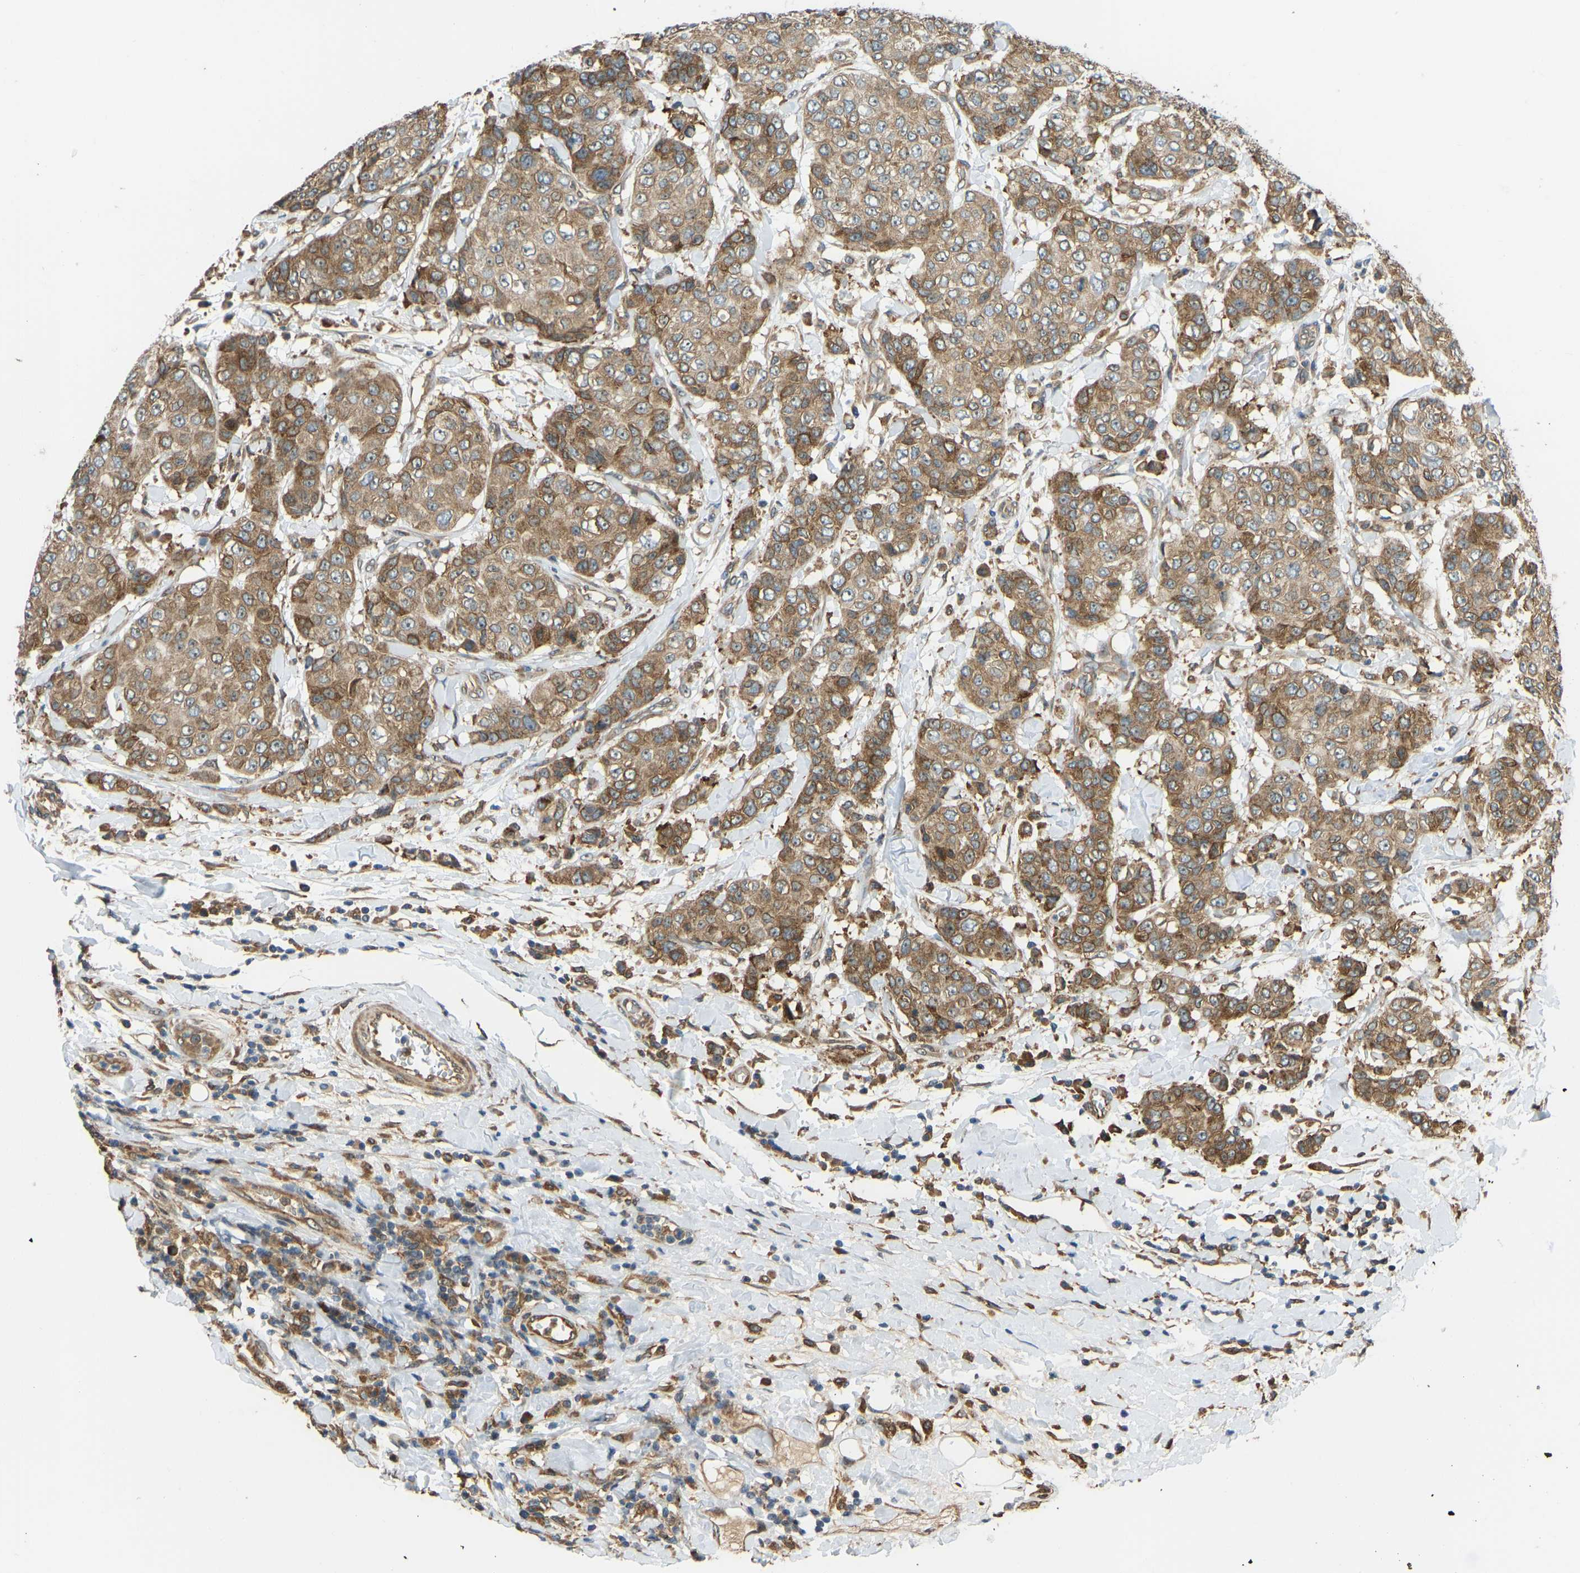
{"staining": {"intensity": "moderate", "quantity": ">75%", "location": "cytoplasmic/membranous"}, "tissue": "breast cancer", "cell_type": "Tumor cells", "image_type": "cancer", "snomed": [{"axis": "morphology", "description": "Duct carcinoma"}, {"axis": "topography", "description": "Breast"}], "caption": "Protein positivity by immunohistochemistry (IHC) exhibits moderate cytoplasmic/membranous staining in approximately >75% of tumor cells in infiltrating ductal carcinoma (breast). The protein of interest is shown in brown color, while the nuclei are stained blue.", "gene": "OS9", "patient": {"sex": "female", "age": 27}}